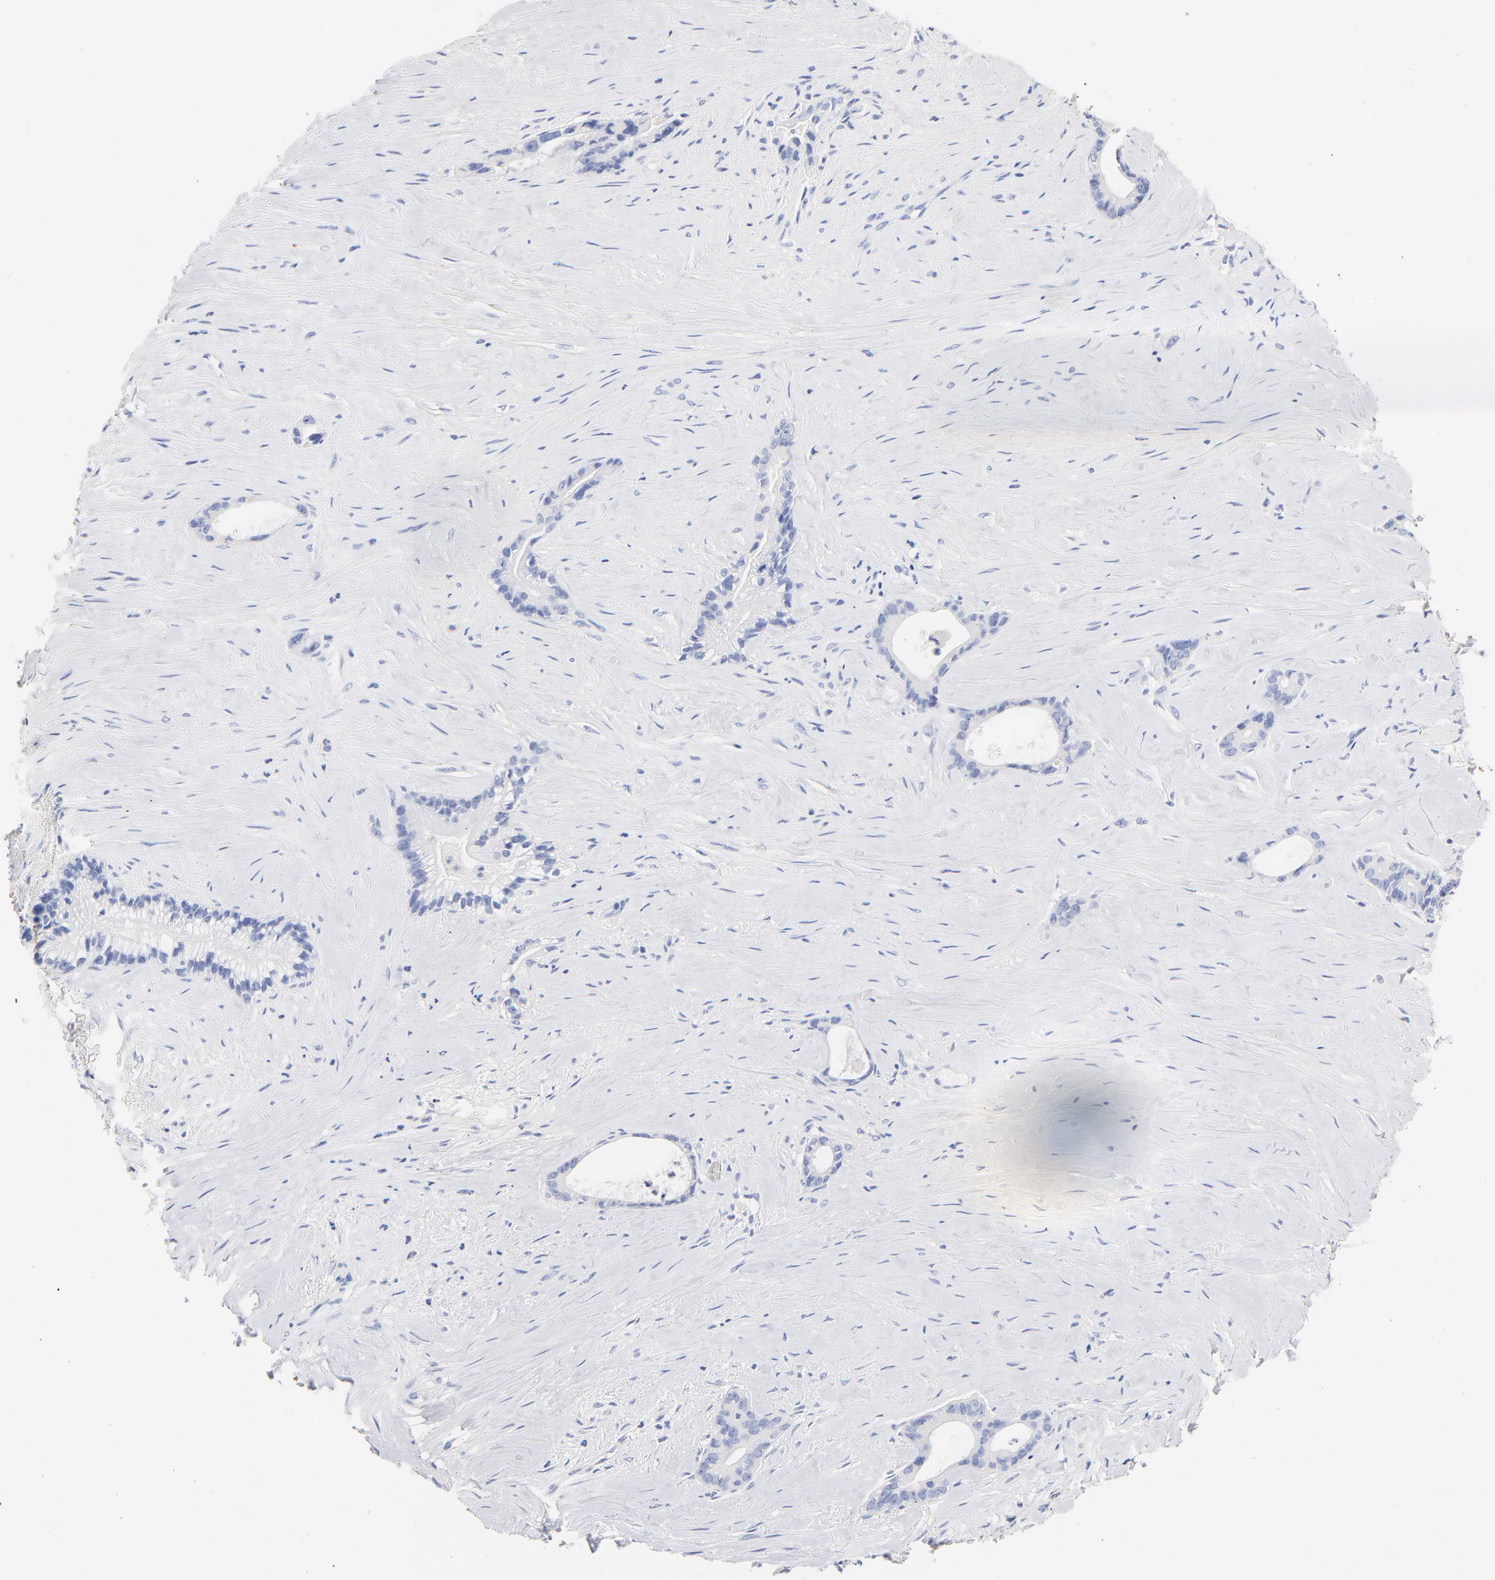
{"staining": {"intensity": "negative", "quantity": "none", "location": "none"}, "tissue": "liver cancer", "cell_type": "Tumor cells", "image_type": "cancer", "snomed": [{"axis": "morphology", "description": "Cholangiocarcinoma"}, {"axis": "topography", "description": "Liver"}], "caption": "Protein analysis of cholangiocarcinoma (liver) shows no significant expression in tumor cells.", "gene": "CPS1", "patient": {"sex": "female", "age": 55}}